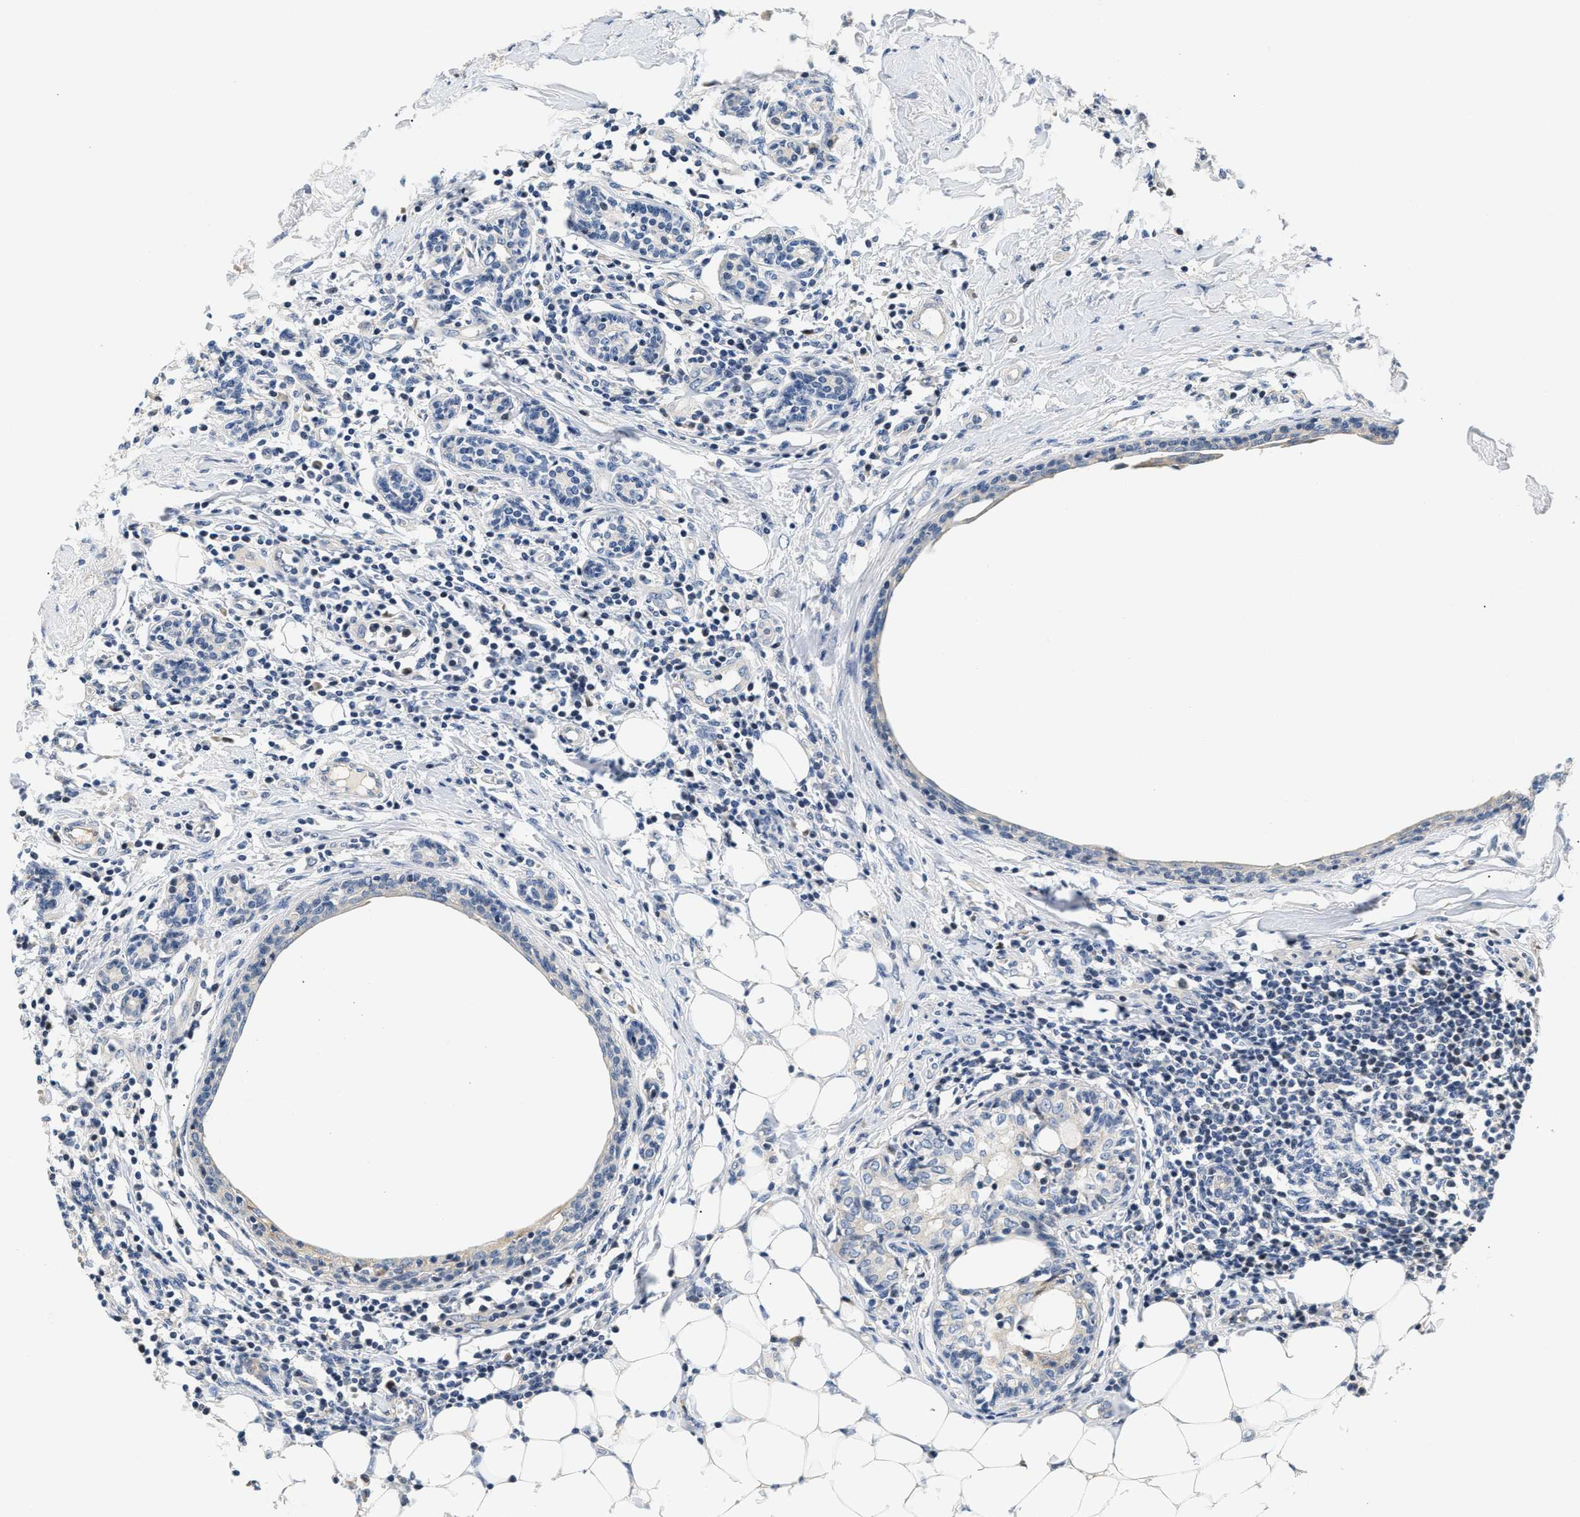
{"staining": {"intensity": "negative", "quantity": "none", "location": "none"}, "tissue": "breast cancer", "cell_type": "Tumor cells", "image_type": "cancer", "snomed": [{"axis": "morphology", "description": "Duct carcinoma"}, {"axis": "topography", "description": "Breast"}], "caption": "Tumor cells show no significant staining in breast intraductal carcinoma. (DAB IHC, high magnification).", "gene": "TNIP2", "patient": {"sex": "female", "age": 40}}